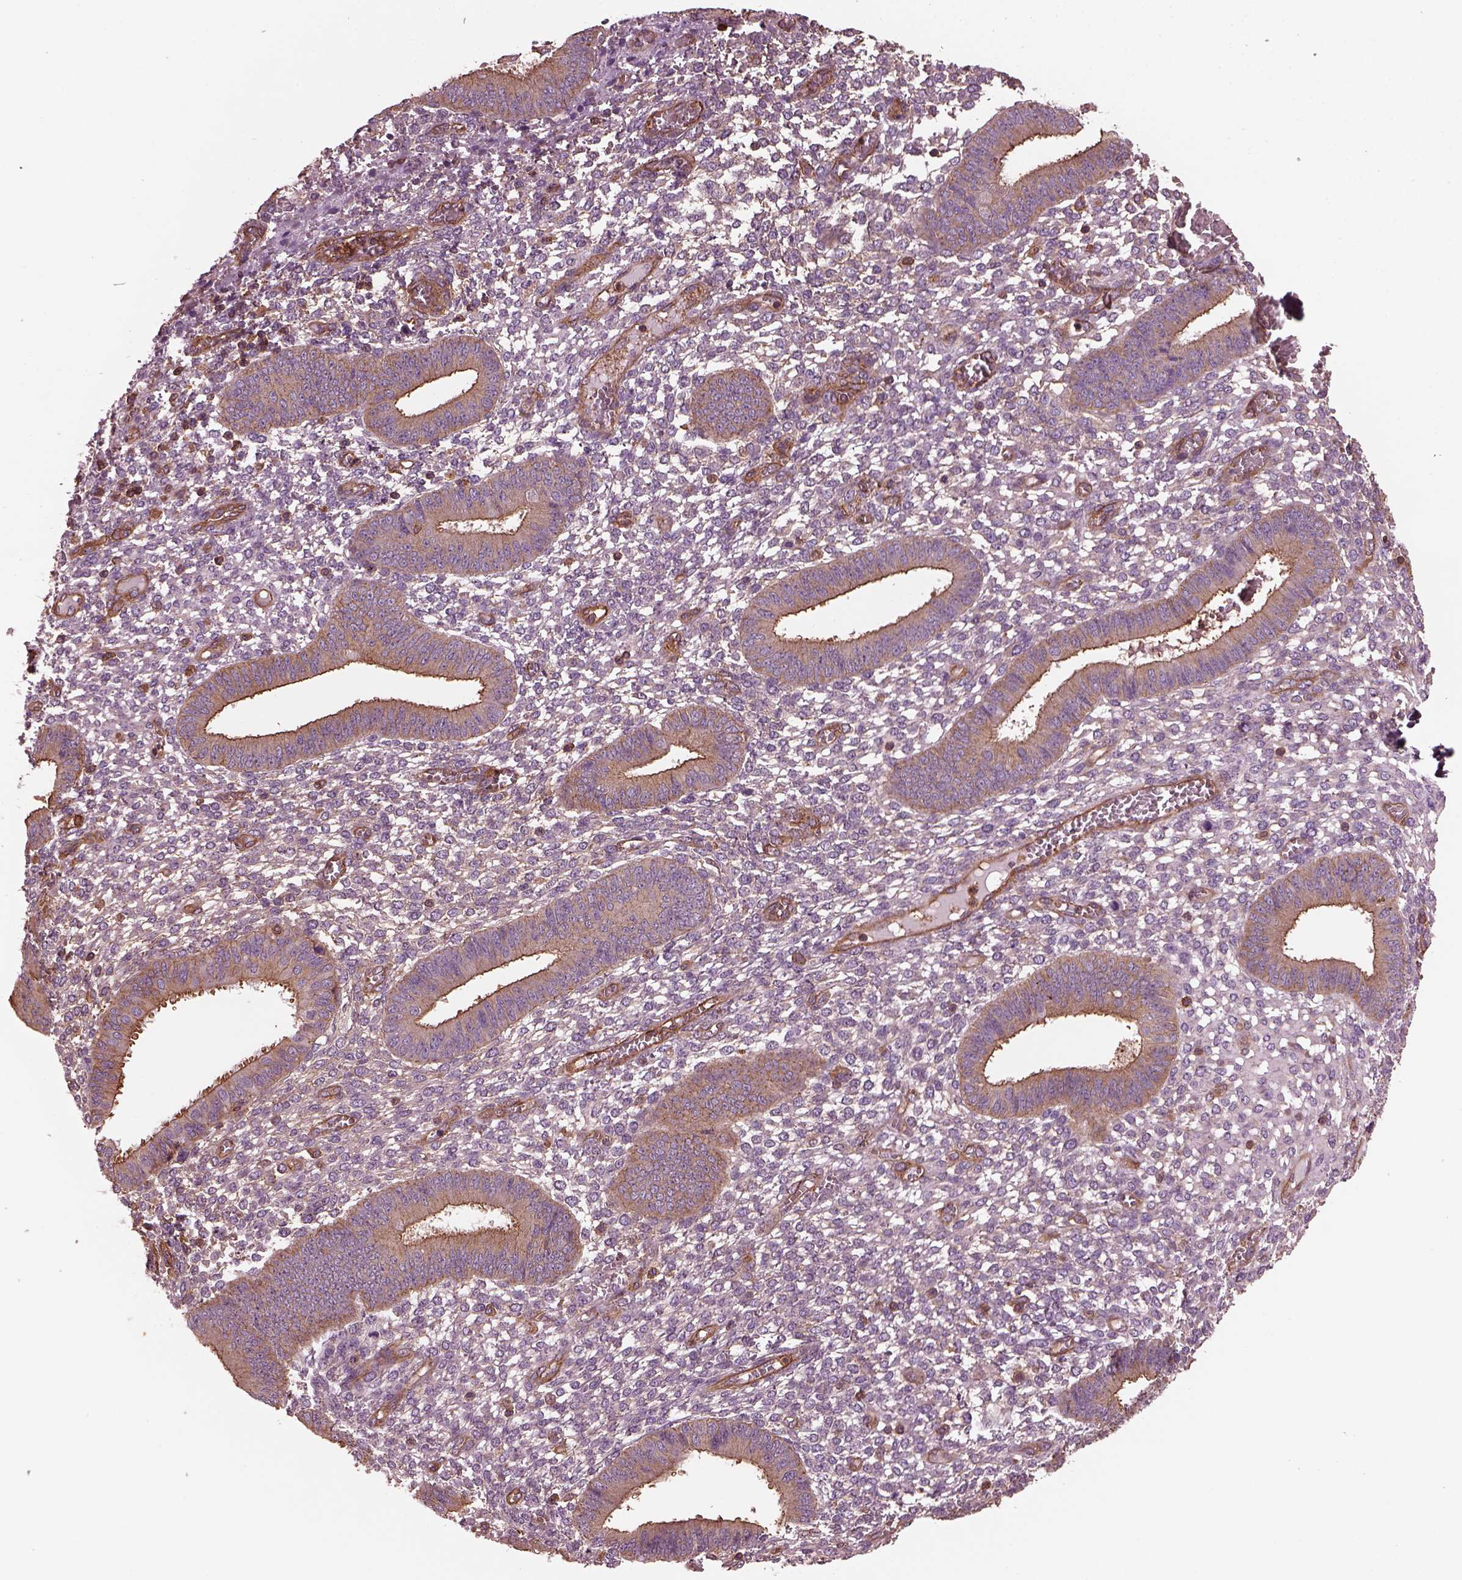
{"staining": {"intensity": "weak", "quantity": "<25%", "location": "cytoplasmic/membranous"}, "tissue": "endometrium", "cell_type": "Cells in endometrial stroma", "image_type": "normal", "snomed": [{"axis": "morphology", "description": "Normal tissue, NOS"}, {"axis": "topography", "description": "Endometrium"}], "caption": "Immunohistochemical staining of benign human endometrium shows no significant expression in cells in endometrial stroma.", "gene": "MYL1", "patient": {"sex": "female", "age": 42}}